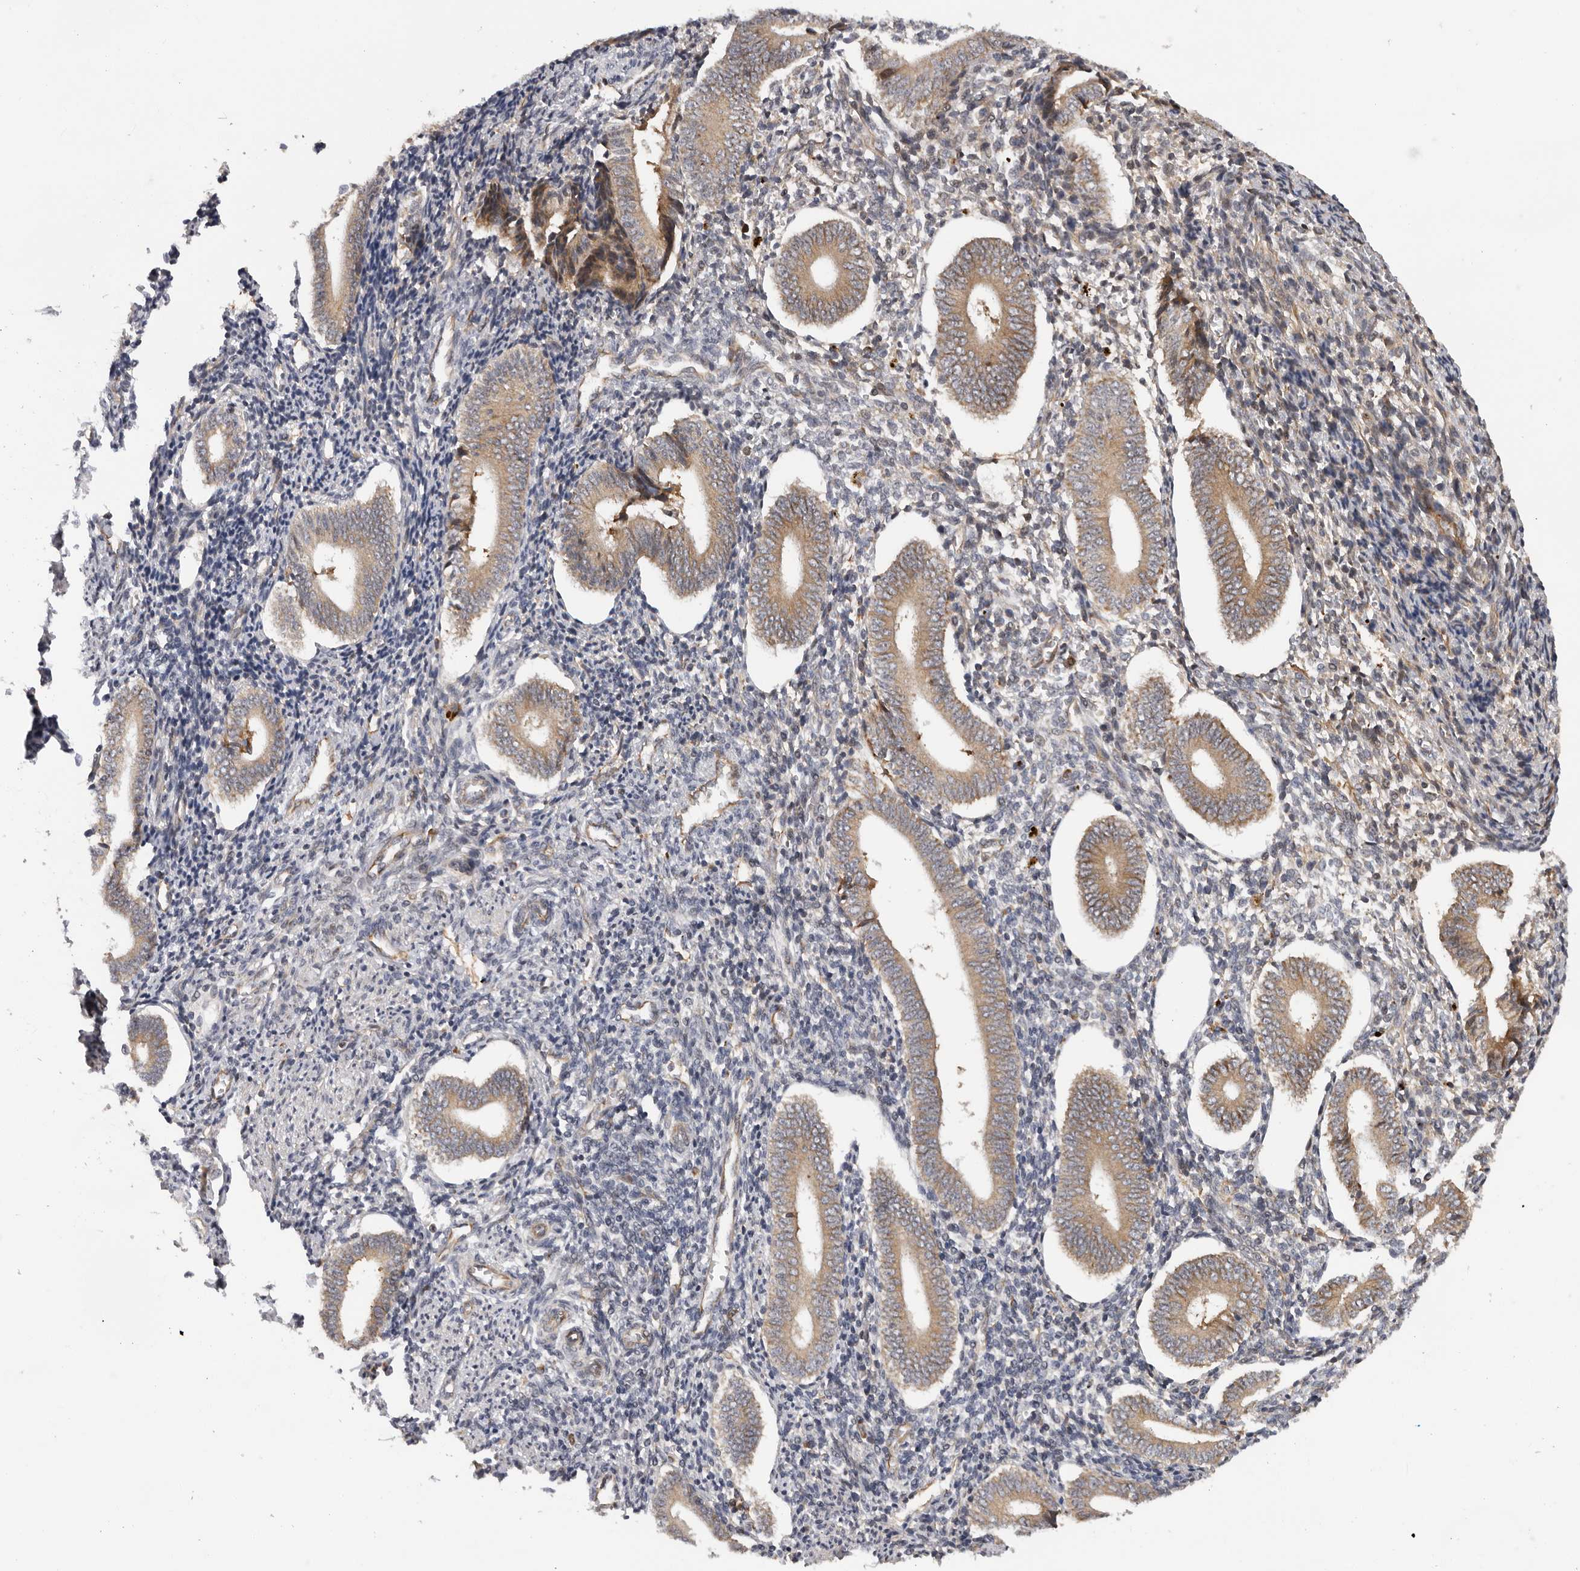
{"staining": {"intensity": "moderate", "quantity": "<25%", "location": "cytoplasmic/membranous"}, "tissue": "endometrium", "cell_type": "Cells in endometrial stroma", "image_type": "normal", "snomed": [{"axis": "morphology", "description": "Normal tissue, NOS"}, {"axis": "topography", "description": "Uterus"}, {"axis": "topography", "description": "Endometrium"}], "caption": "The immunohistochemical stain labels moderate cytoplasmic/membranous expression in cells in endometrial stroma of normal endometrium.", "gene": "RNF157", "patient": {"sex": "female", "age": 33}}